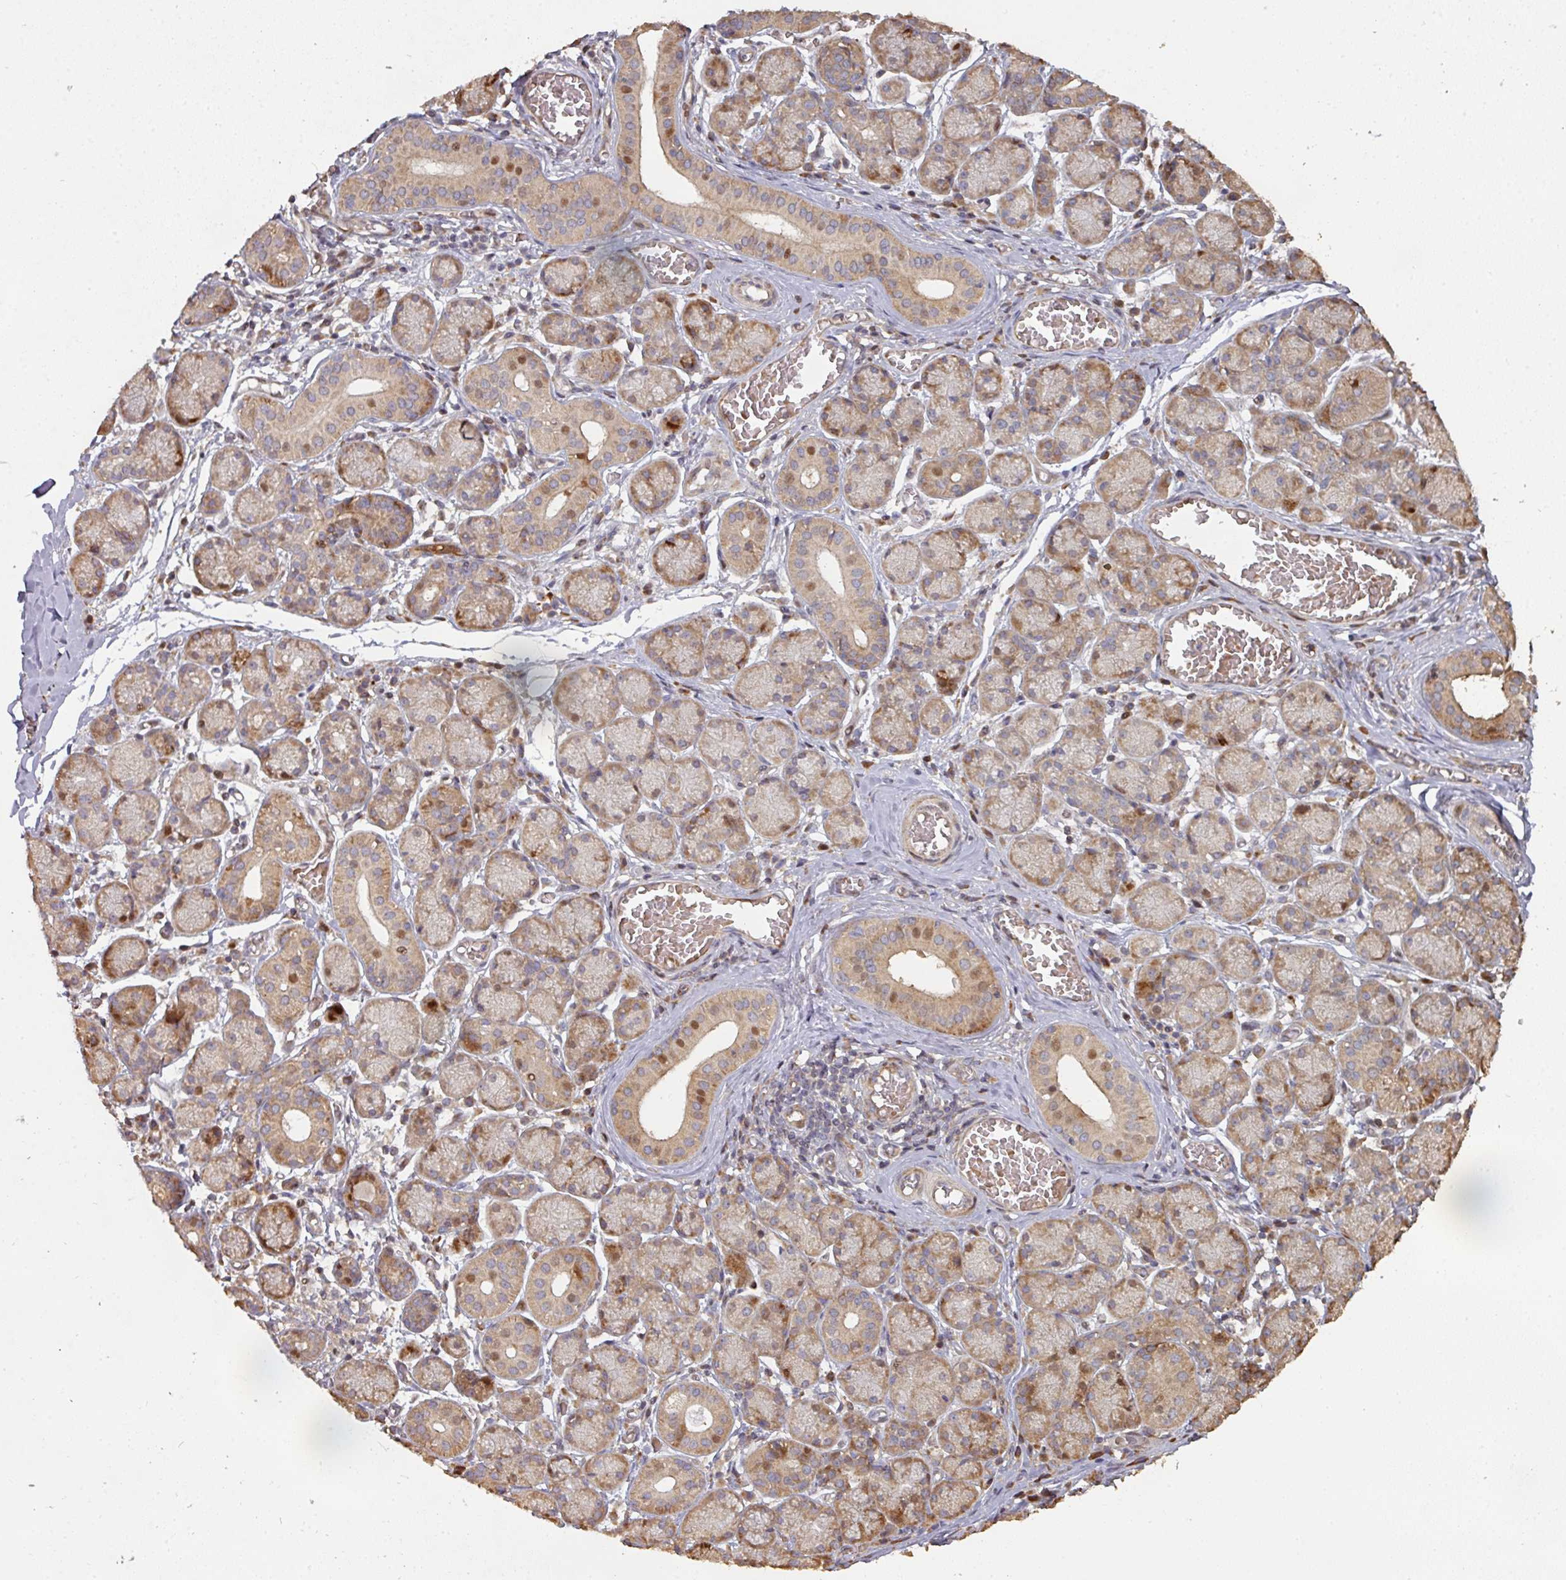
{"staining": {"intensity": "moderate", "quantity": "25%-75%", "location": "cytoplasmic/membranous,nuclear"}, "tissue": "salivary gland", "cell_type": "Glandular cells", "image_type": "normal", "snomed": [{"axis": "morphology", "description": "Normal tissue, NOS"}, {"axis": "topography", "description": "Salivary gland"}], "caption": "Moderate cytoplasmic/membranous,nuclear positivity for a protein is present in about 25%-75% of glandular cells of normal salivary gland using immunohistochemistry.", "gene": "CA7", "patient": {"sex": "female", "age": 24}}